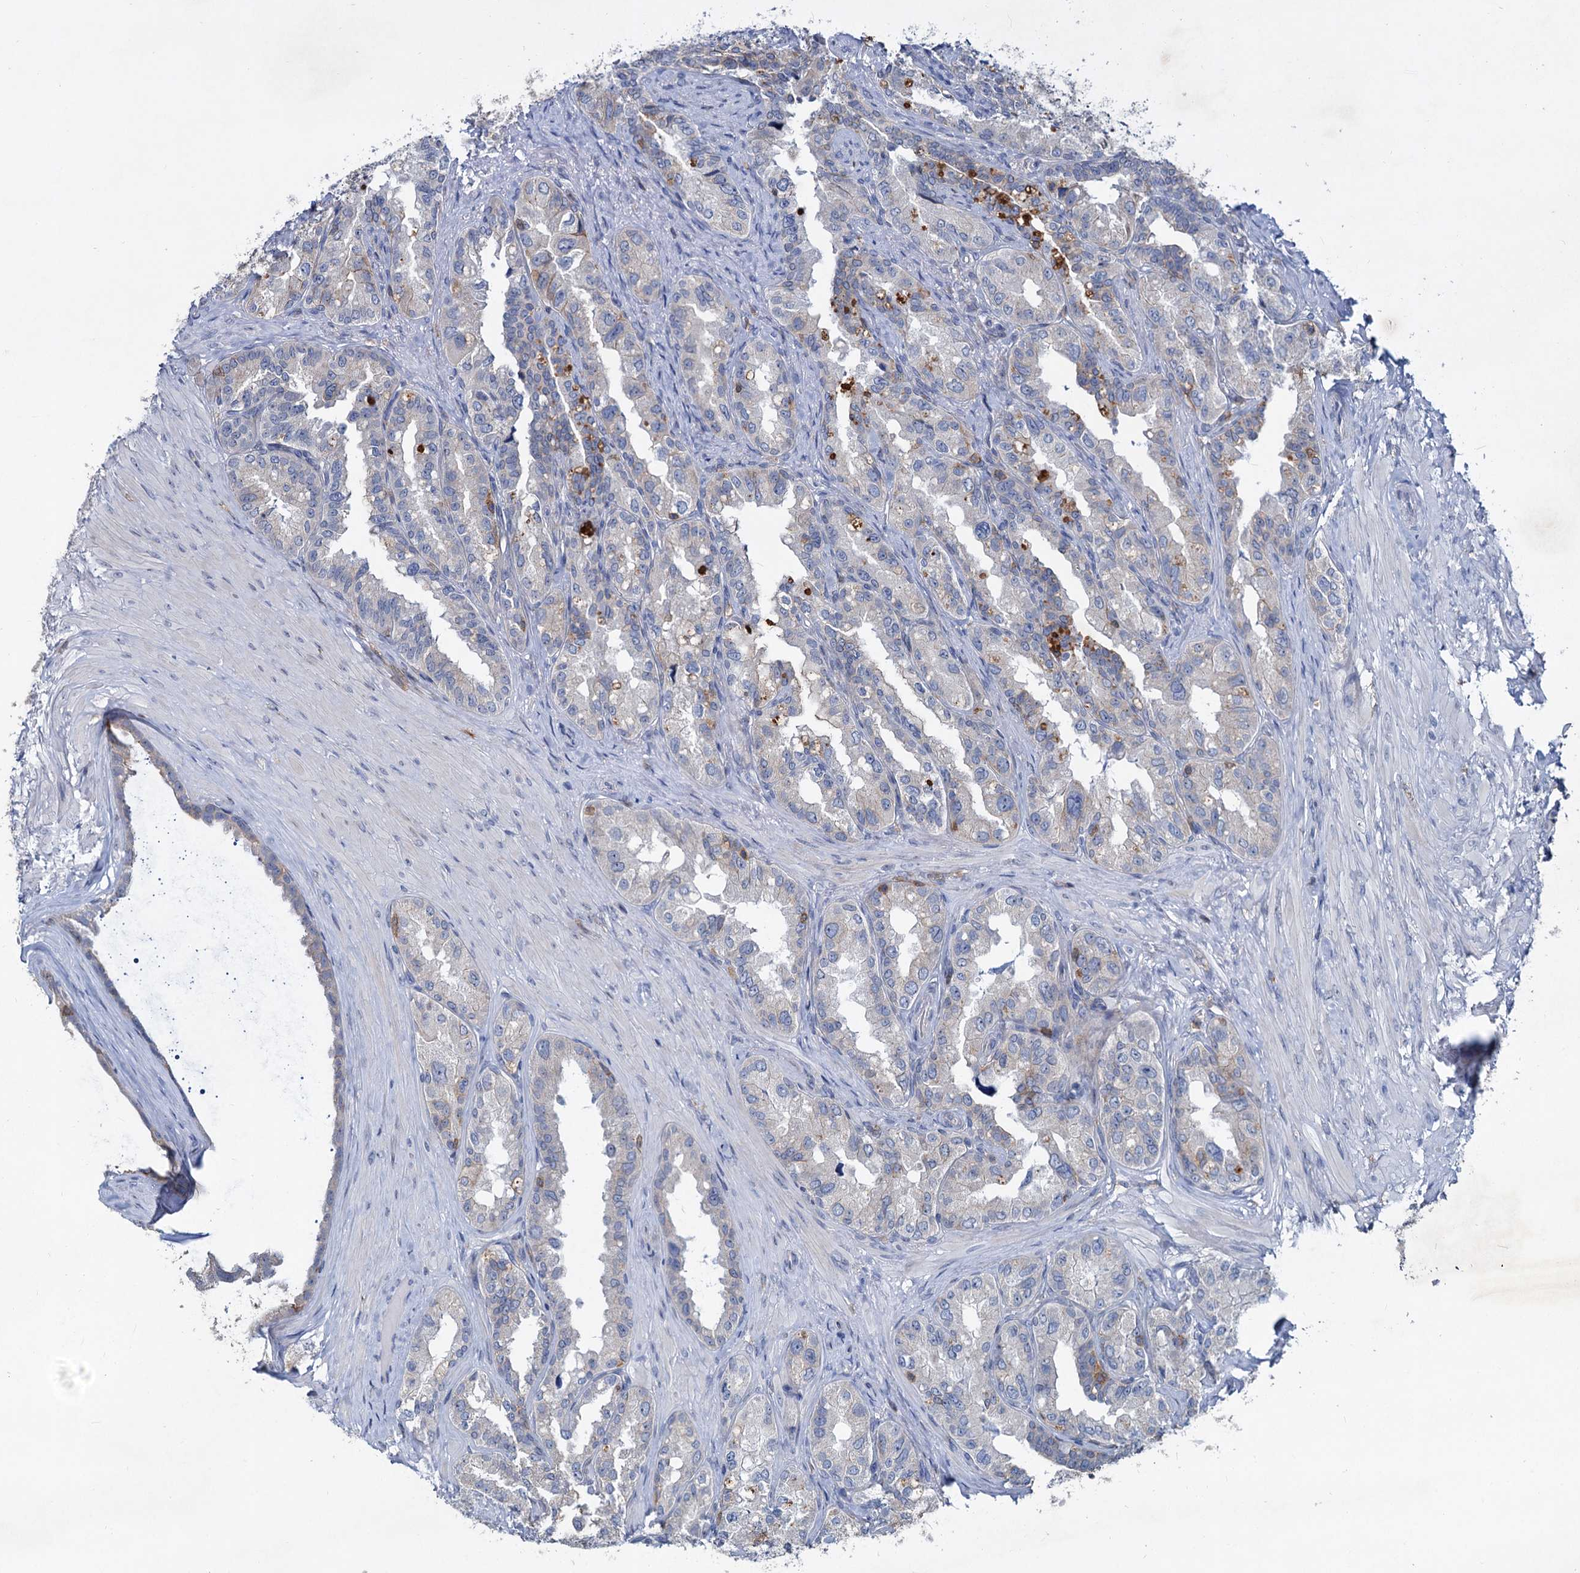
{"staining": {"intensity": "weak", "quantity": "25%-75%", "location": "cytoplasmic/membranous"}, "tissue": "seminal vesicle", "cell_type": "Glandular cells", "image_type": "normal", "snomed": [{"axis": "morphology", "description": "Normal tissue, NOS"}, {"axis": "topography", "description": "Seminal veicle"}, {"axis": "topography", "description": "Peripheral nerve tissue"}], "caption": "Seminal vesicle was stained to show a protein in brown. There is low levels of weak cytoplasmic/membranous positivity in approximately 25%-75% of glandular cells. (Stains: DAB in brown, nuclei in blue, Microscopy: brightfield microscopy at high magnification).", "gene": "LRCH4", "patient": {"sex": "male", "age": 67}}